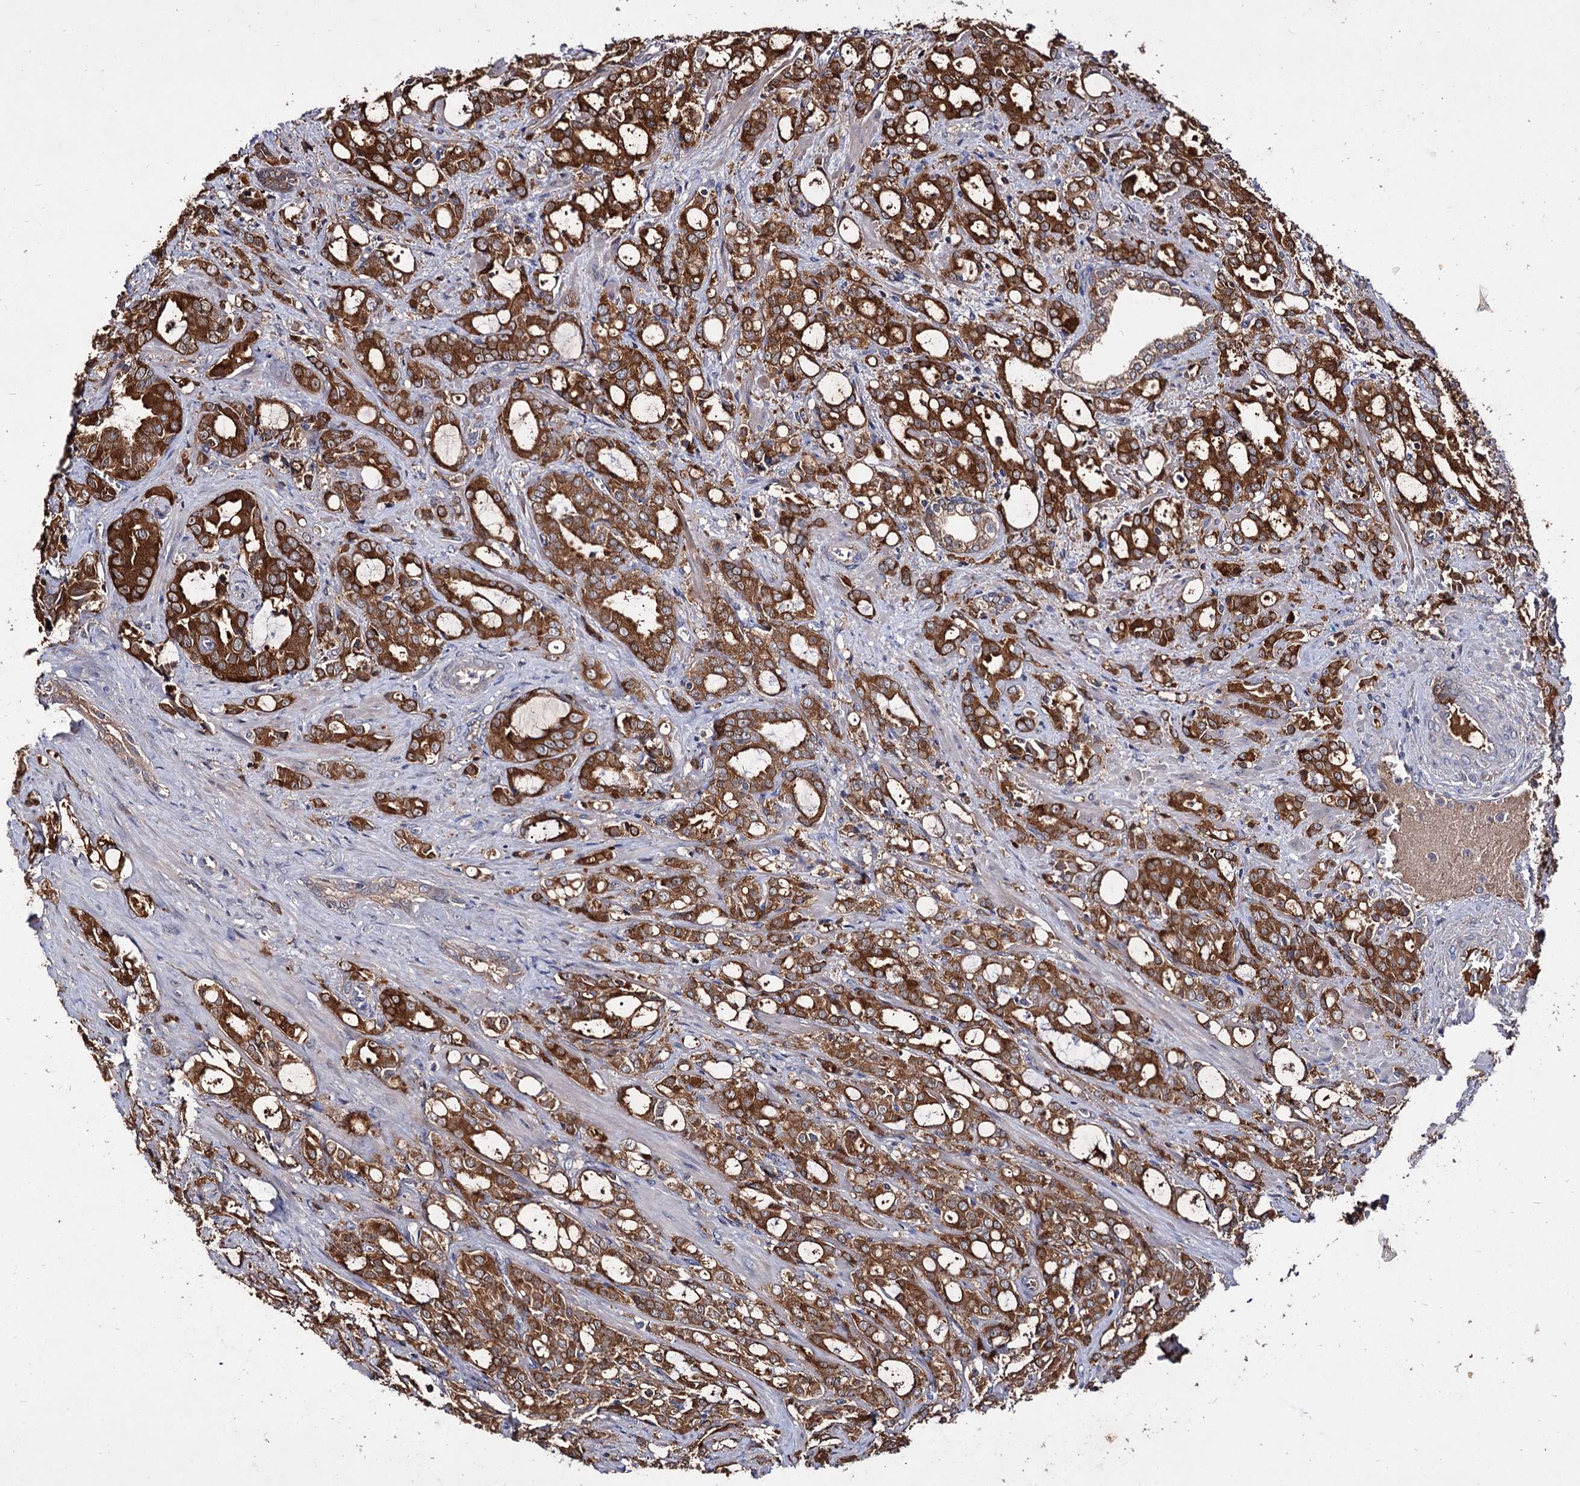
{"staining": {"intensity": "strong", "quantity": ">75%", "location": "cytoplasmic/membranous"}, "tissue": "prostate cancer", "cell_type": "Tumor cells", "image_type": "cancer", "snomed": [{"axis": "morphology", "description": "Adenocarcinoma, High grade"}, {"axis": "topography", "description": "Prostate"}], "caption": "Immunohistochemistry (IHC) (DAB (3,3'-diaminobenzidine)) staining of human prostate cancer shows strong cytoplasmic/membranous protein positivity in about >75% of tumor cells.", "gene": "ARFIP2", "patient": {"sex": "male", "age": 72}}